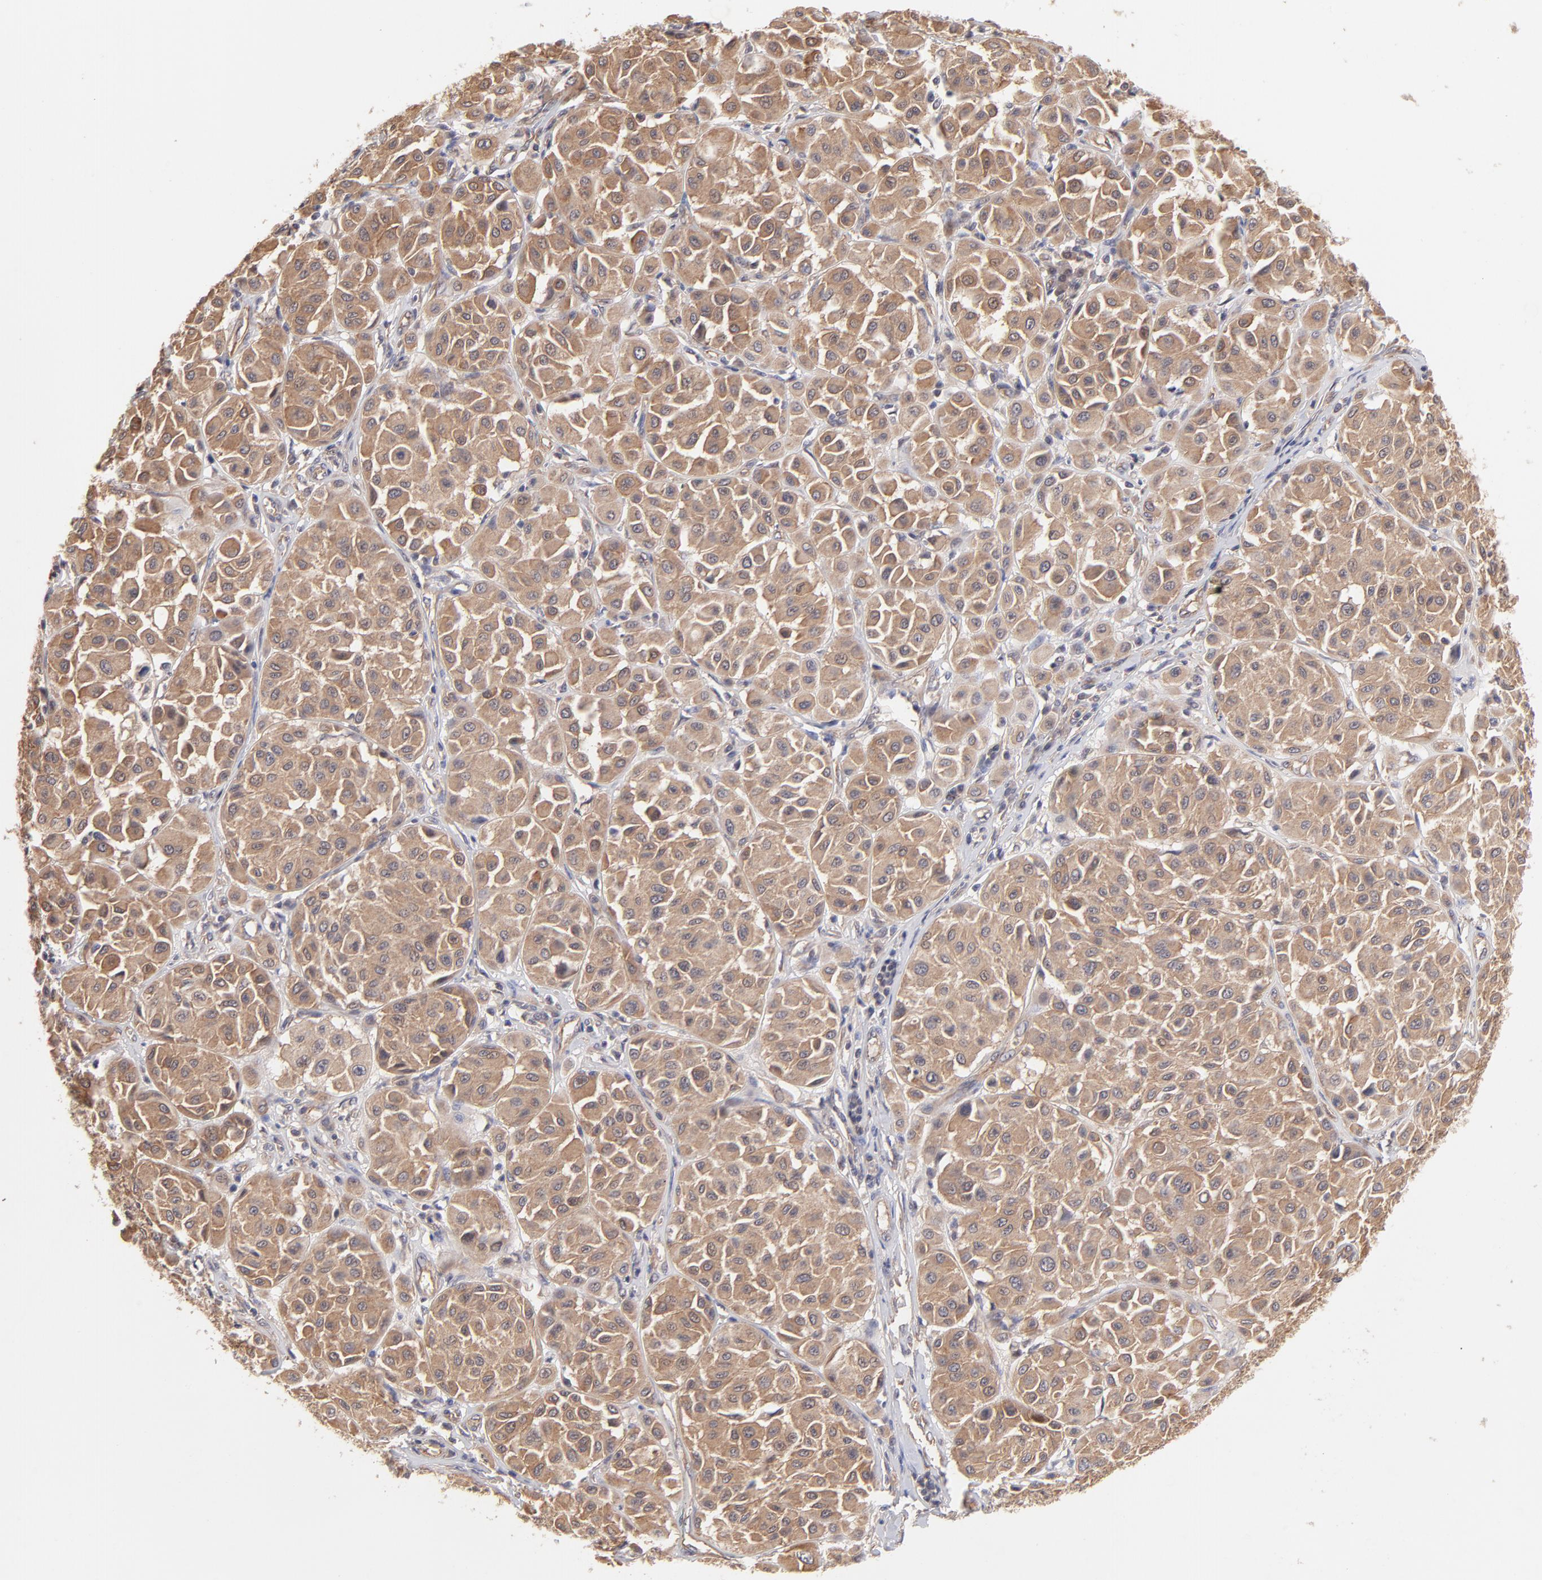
{"staining": {"intensity": "moderate", "quantity": ">75%", "location": "cytoplasmic/membranous"}, "tissue": "melanoma", "cell_type": "Tumor cells", "image_type": "cancer", "snomed": [{"axis": "morphology", "description": "Malignant melanoma, Metastatic site"}, {"axis": "topography", "description": "Soft tissue"}], "caption": "Immunohistochemical staining of human melanoma demonstrates moderate cytoplasmic/membranous protein positivity in approximately >75% of tumor cells.", "gene": "STAP2", "patient": {"sex": "male", "age": 41}}